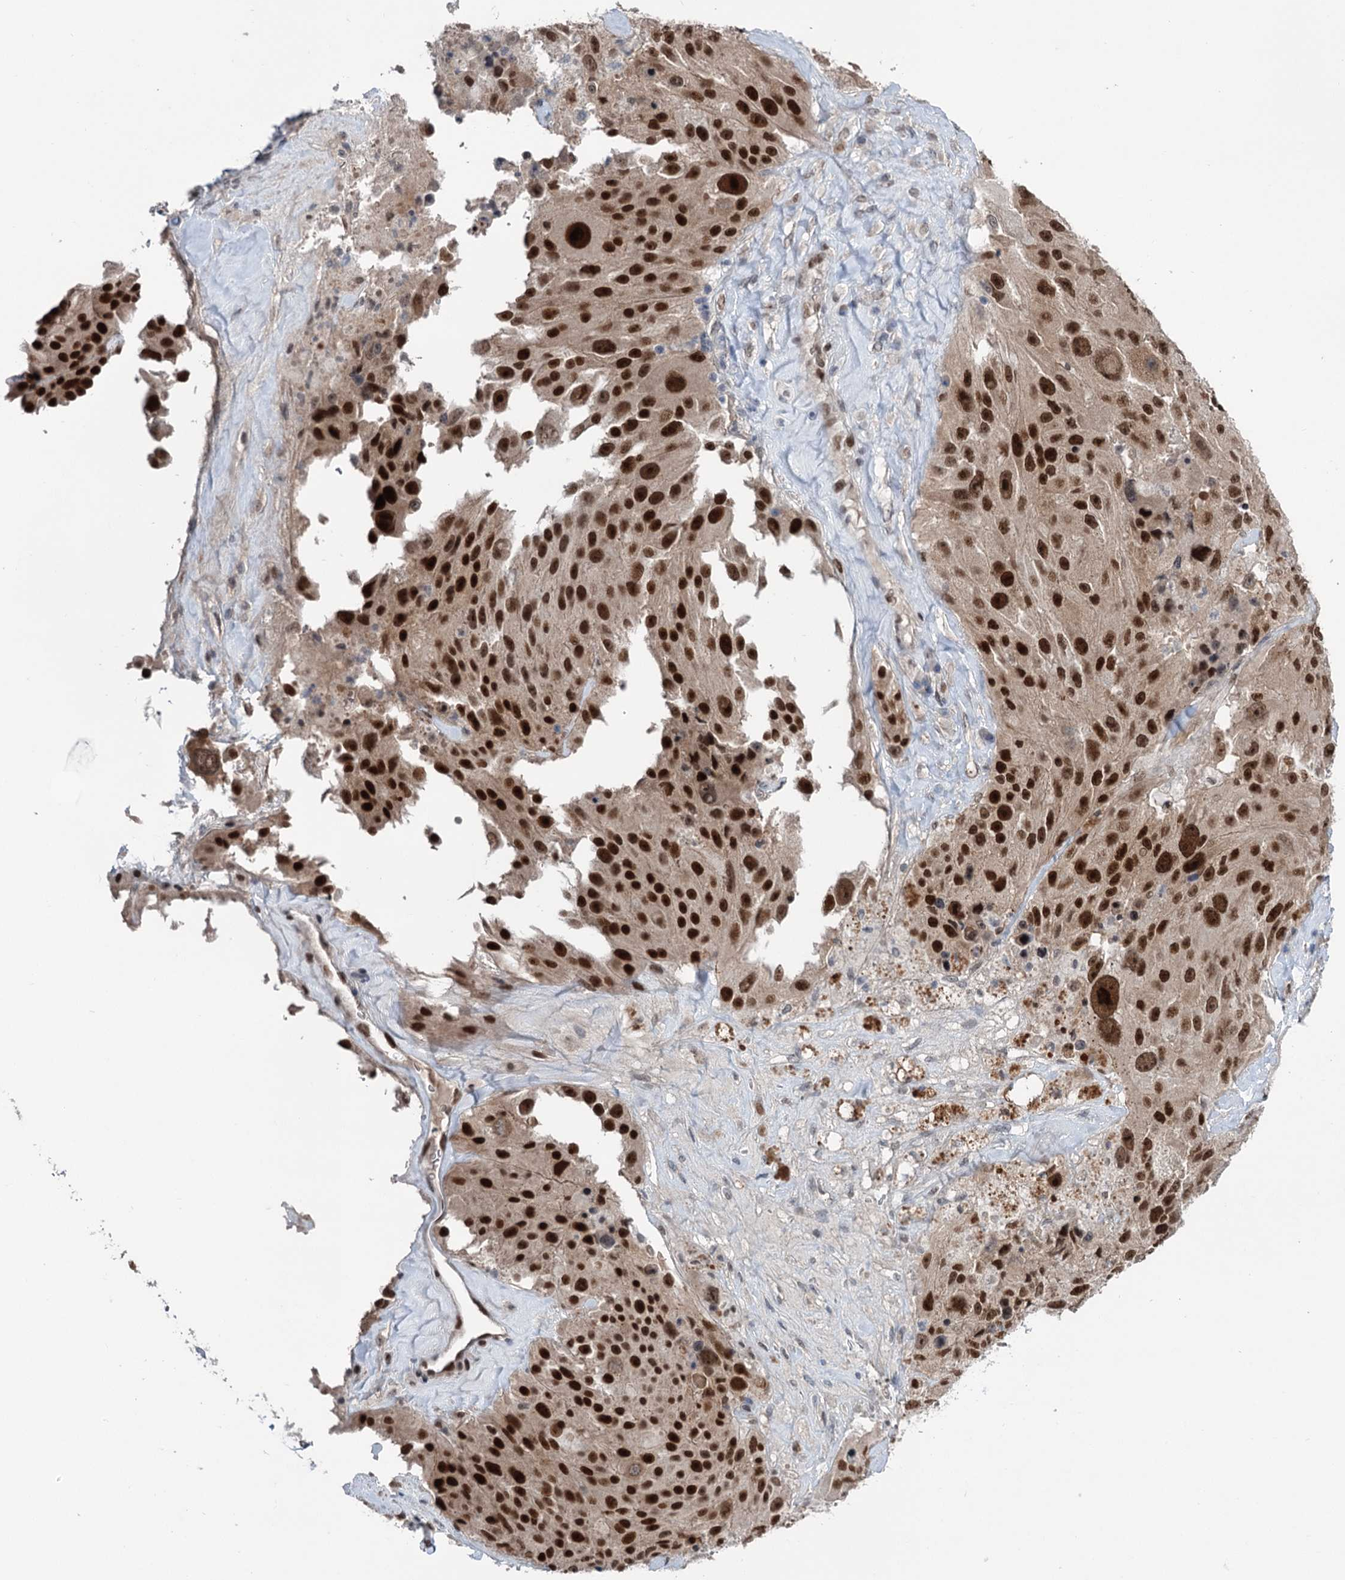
{"staining": {"intensity": "strong", "quantity": ">75%", "location": "nuclear"}, "tissue": "melanoma", "cell_type": "Tumor cells", "image_type": "cancer", "snomed": [{"axis": "morphology", "description": "Malignant melanoma, Metastatic site"}, {"axis": "topography", "description": "Lymph node"}], "caption": "Protein analysis of malignant melanoma (metastatic site) tissue exhibits strong nuclear expression in about >75% of tumor cells.", "gene": "DCUN1D4", "patient": {"sex": "male", "age": 62}}